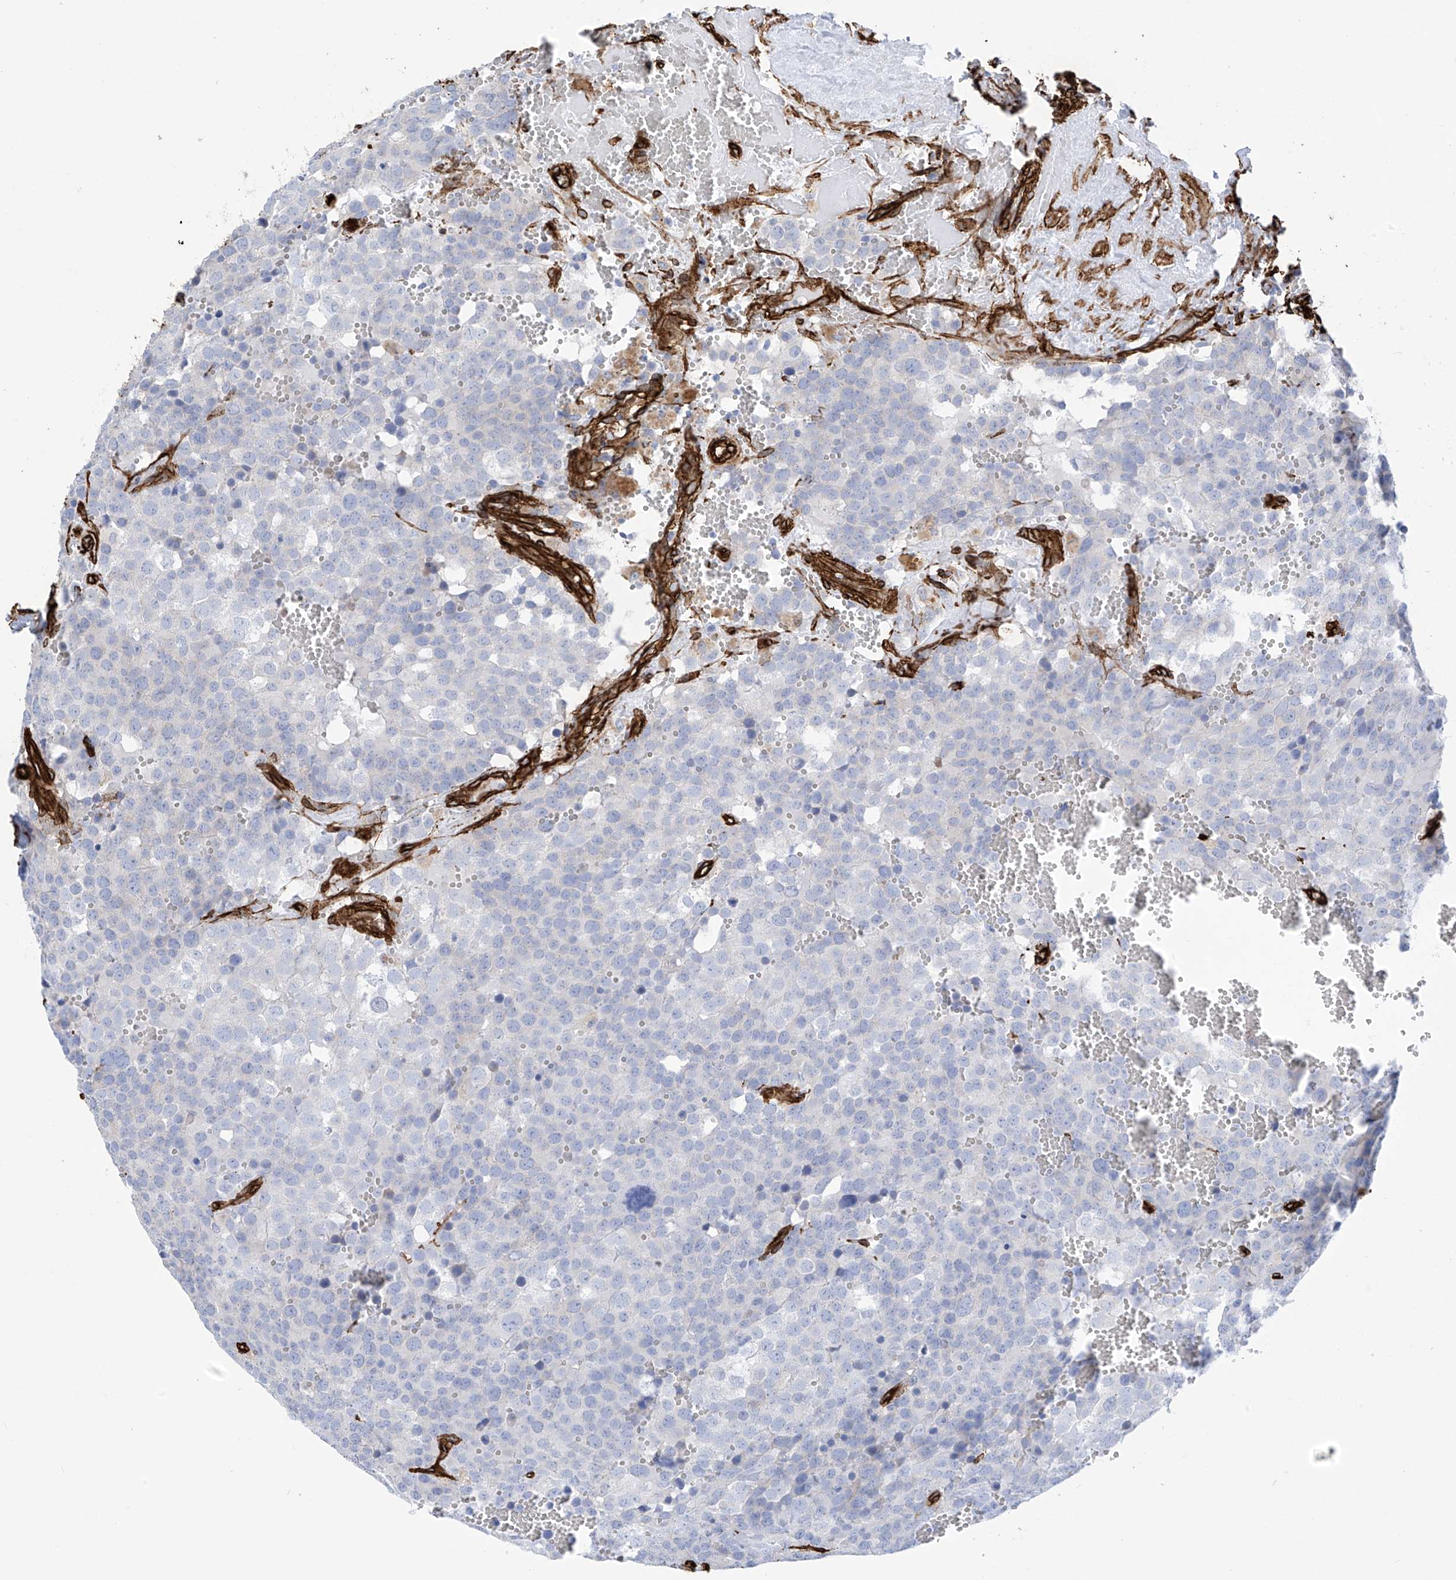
{"staining": {"intensity": "negative", "quantity": "none", "location": "none"}, "tissue": "testis cancer", "cell_type": "Tumor cells", "image_type": "cancer", "snomed": [{"axis": "morphology", "description": "Seminoma, NOS"}, {"axis": "topography", "description": "Testis"}], "caption": "Immunohistochemistry histopathology image of neoplastic tissue: human testis cancer stained with DAB shows no significant protein positivity in tumor cells.", "gene": "UBTD1", "patient": {"sex": "male", "age": 71}}